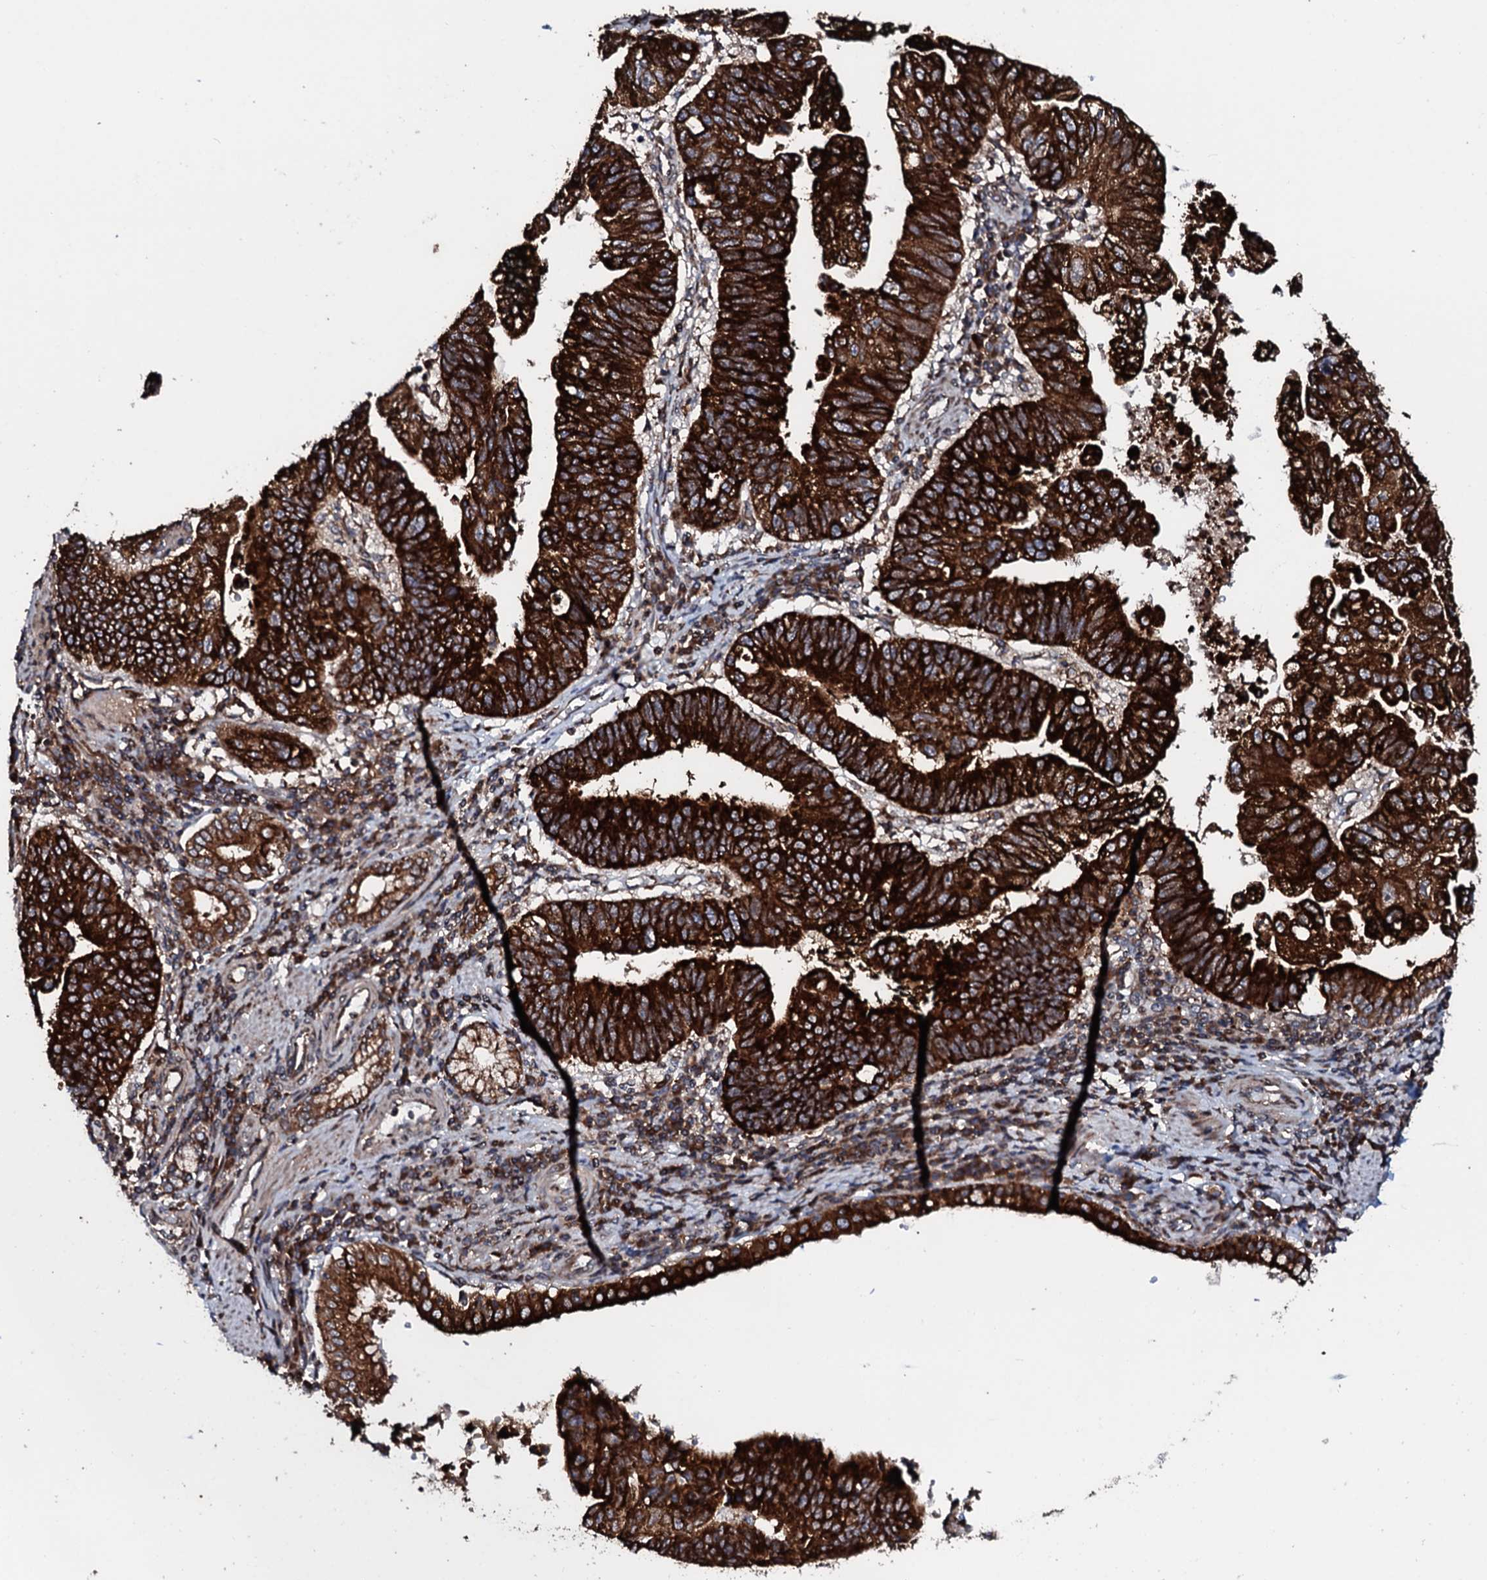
{"staining": {"intensity": "strong", "quantity": ">75%", "location": "cytoplasmic/membranous"}, "tissue": "stomach cancer", "cell_type": "Tumor cells", "image_type": "cancer", "snomed": [{"axis": "morphology", "description": "Adenocarcinoma, NOS"}, {"axis": "topography", "description": "Stomach"}], "caption": "Immunohistochemistry histopathology image of neoplastic tissue: human adenocarcinoma (stomach) stained using IHC reveals high levels of strong protein expression localized specifically in the cytoplasmic/membranous of tumor cells, appearing as a cytoplasmic/membranous brown color.", "gene": "SDHAF2", "patient": {"sex": "male", "age": 59}}